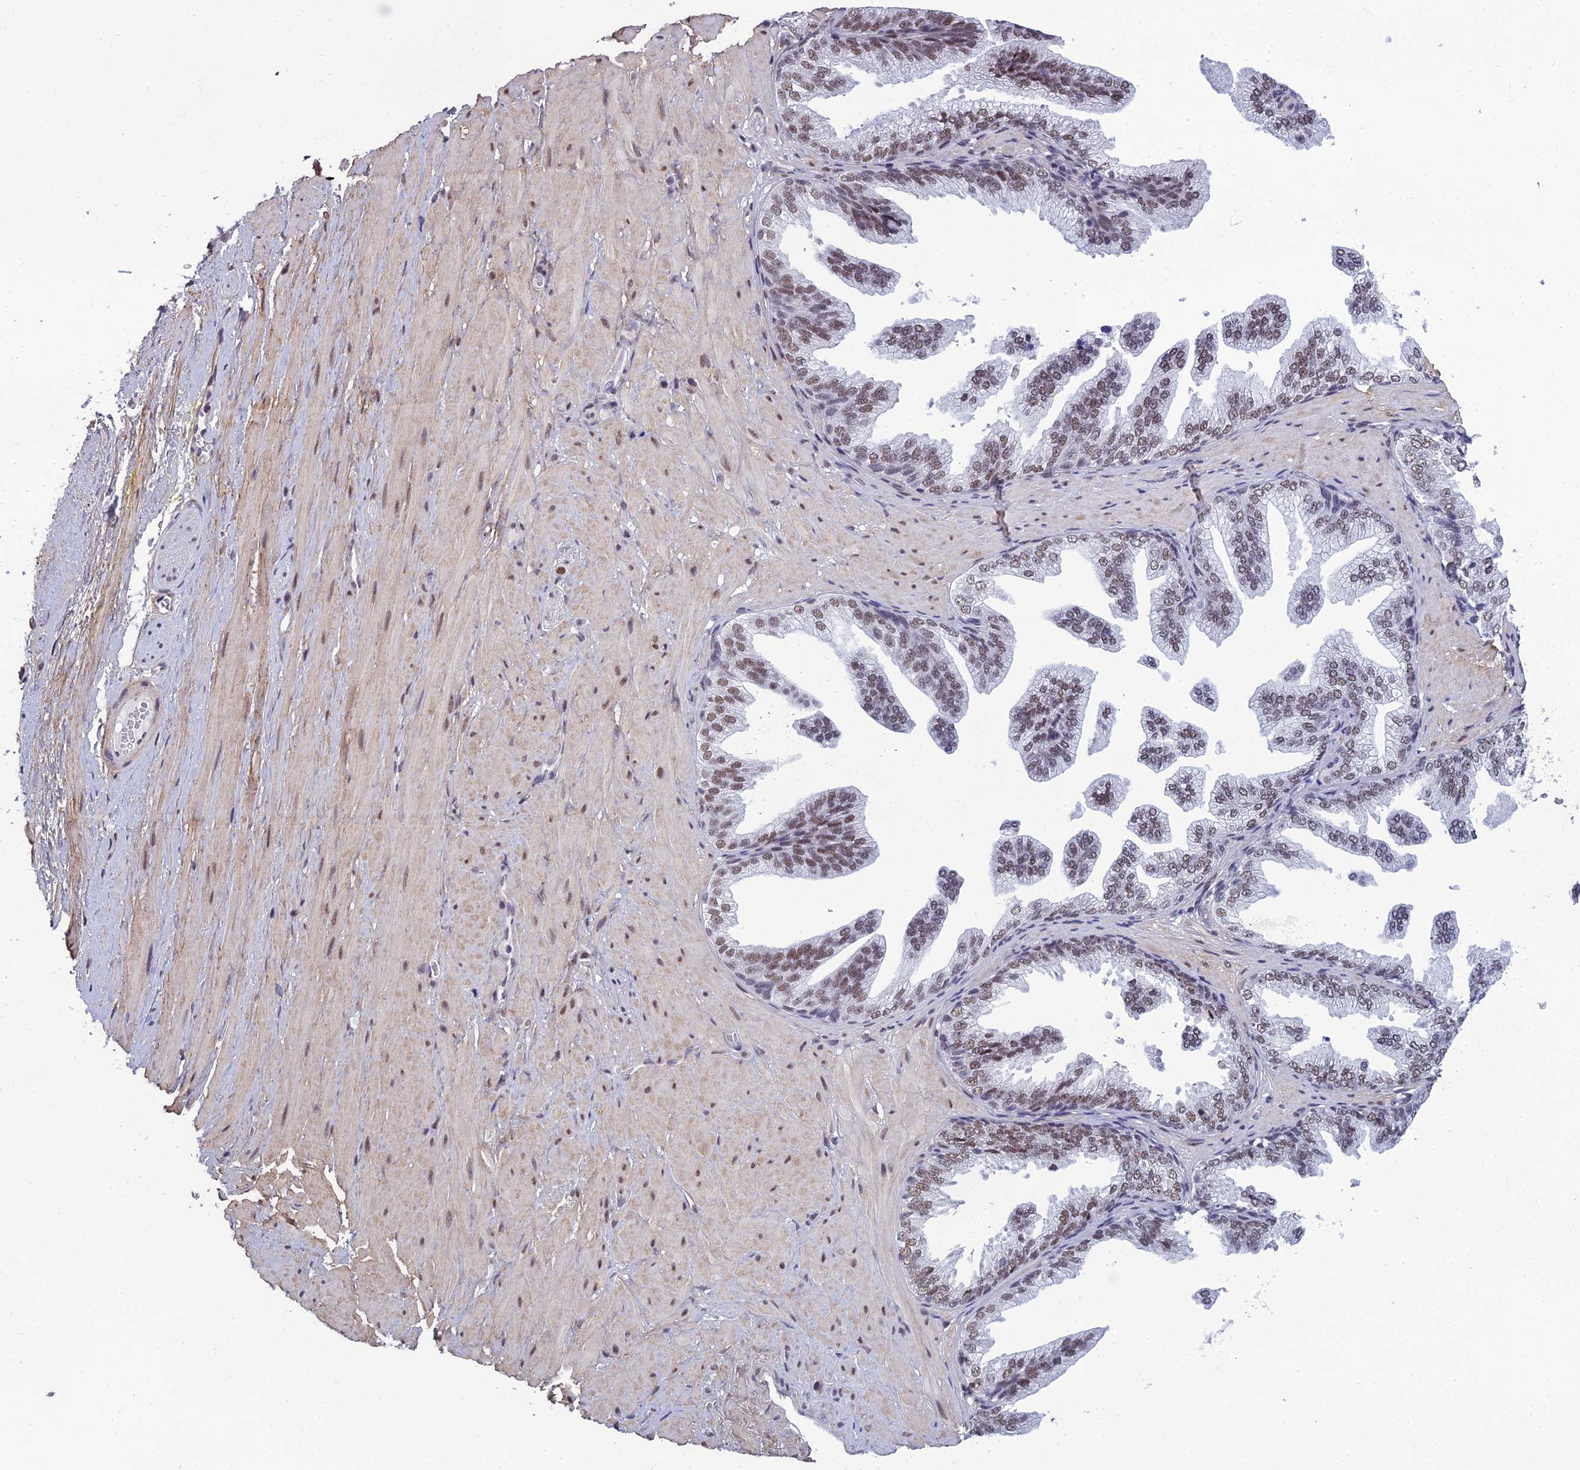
{"staining": {"intensity": "negative", "quantity": "none", "location": "none"}, "tissue": "adipose tissue", "cell_type": "Adipocytes", "image_type": "normal", "snomed": [{"axis": "morphology", "description": "Normal tissue, NOS"}, {"axis": "morphology", "description": "Adenocarcinoma, Low grade"}, {"axis": "topography", "description": "Prostate"}, {"axis": "topography", "description": "Peripheral nerve tissue"}], "caption": "Immunohistochemistry (IHC) of normal human adipose tissue reveals no positivity in adipocytes. Brightfield microscopy of immunohistochemistry stained with DAB (3,3'-diaminobenzidine) (brown) and hematoxylin (blue), captured at high magnification.", "gene": "RSRC1", "patient": {"sex": "male", "age": 63}}